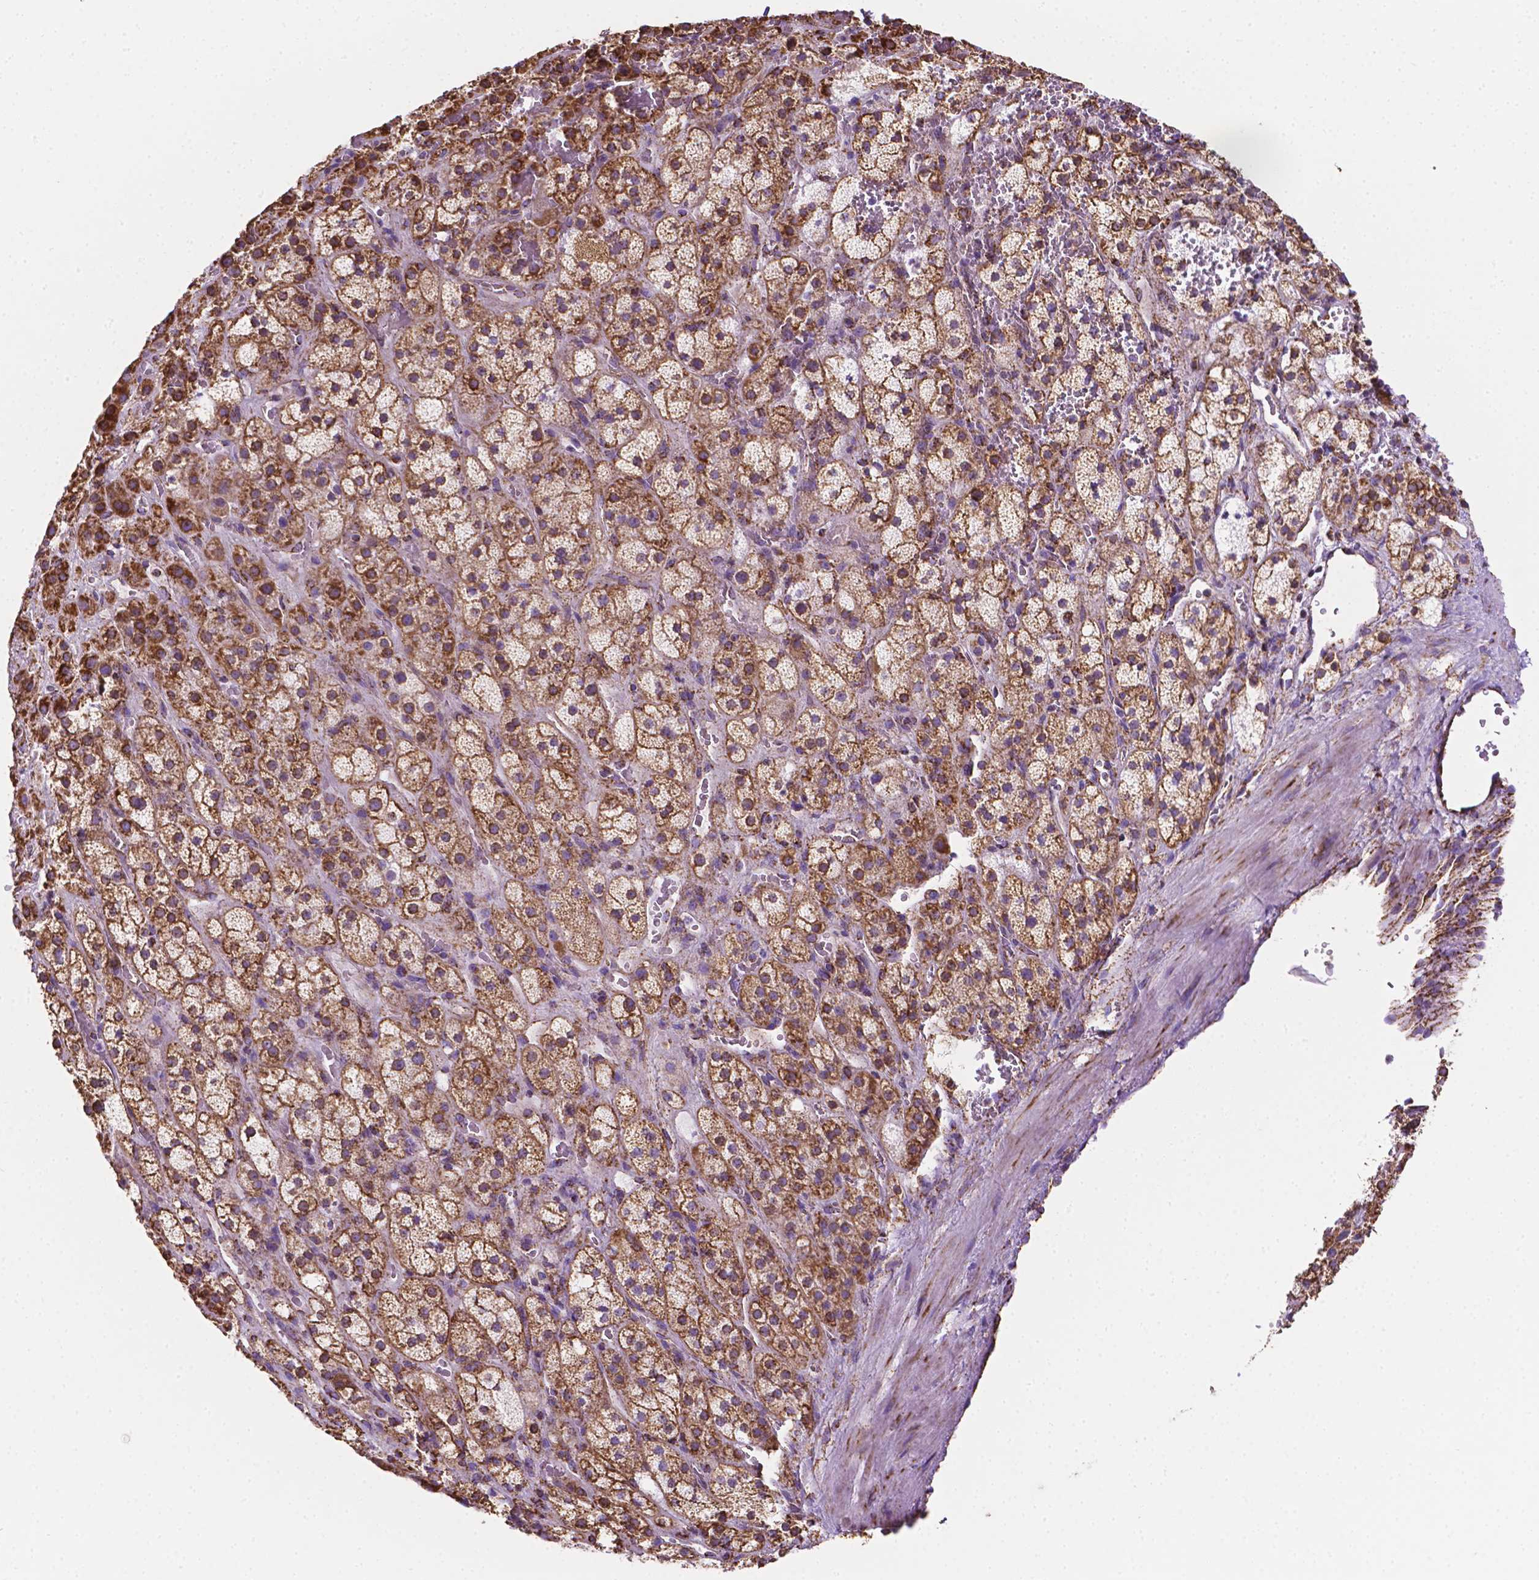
{"staining": {"intensity": "strong", "quantity": ">75%", "location": "cytoplasmic/membranous"}, "tissue": "adrenal gland", "cell_type": "Glandular cells", "image_type": "normal", "snomed": [{"axis": "morphology", "description": "Normal tissue, NOS"}, {"axis": "topography", "description": "Adrenal gland"}], "caption": "Adrenal gland stained with DAB (3,3'-diaminobenzidine) immunohistochemistry (IHC) shows high levels of strong cytoplasmic/membranous staining in about >75% of glandular cells. Using DAB (3,3'-diaminobenzidine) (brown) and hematoxylin (blue) stains, captured at high magnification using brightfield microscopy.", "gene": "RMDN3", "patient": {"sex": "male", "age": 57}}